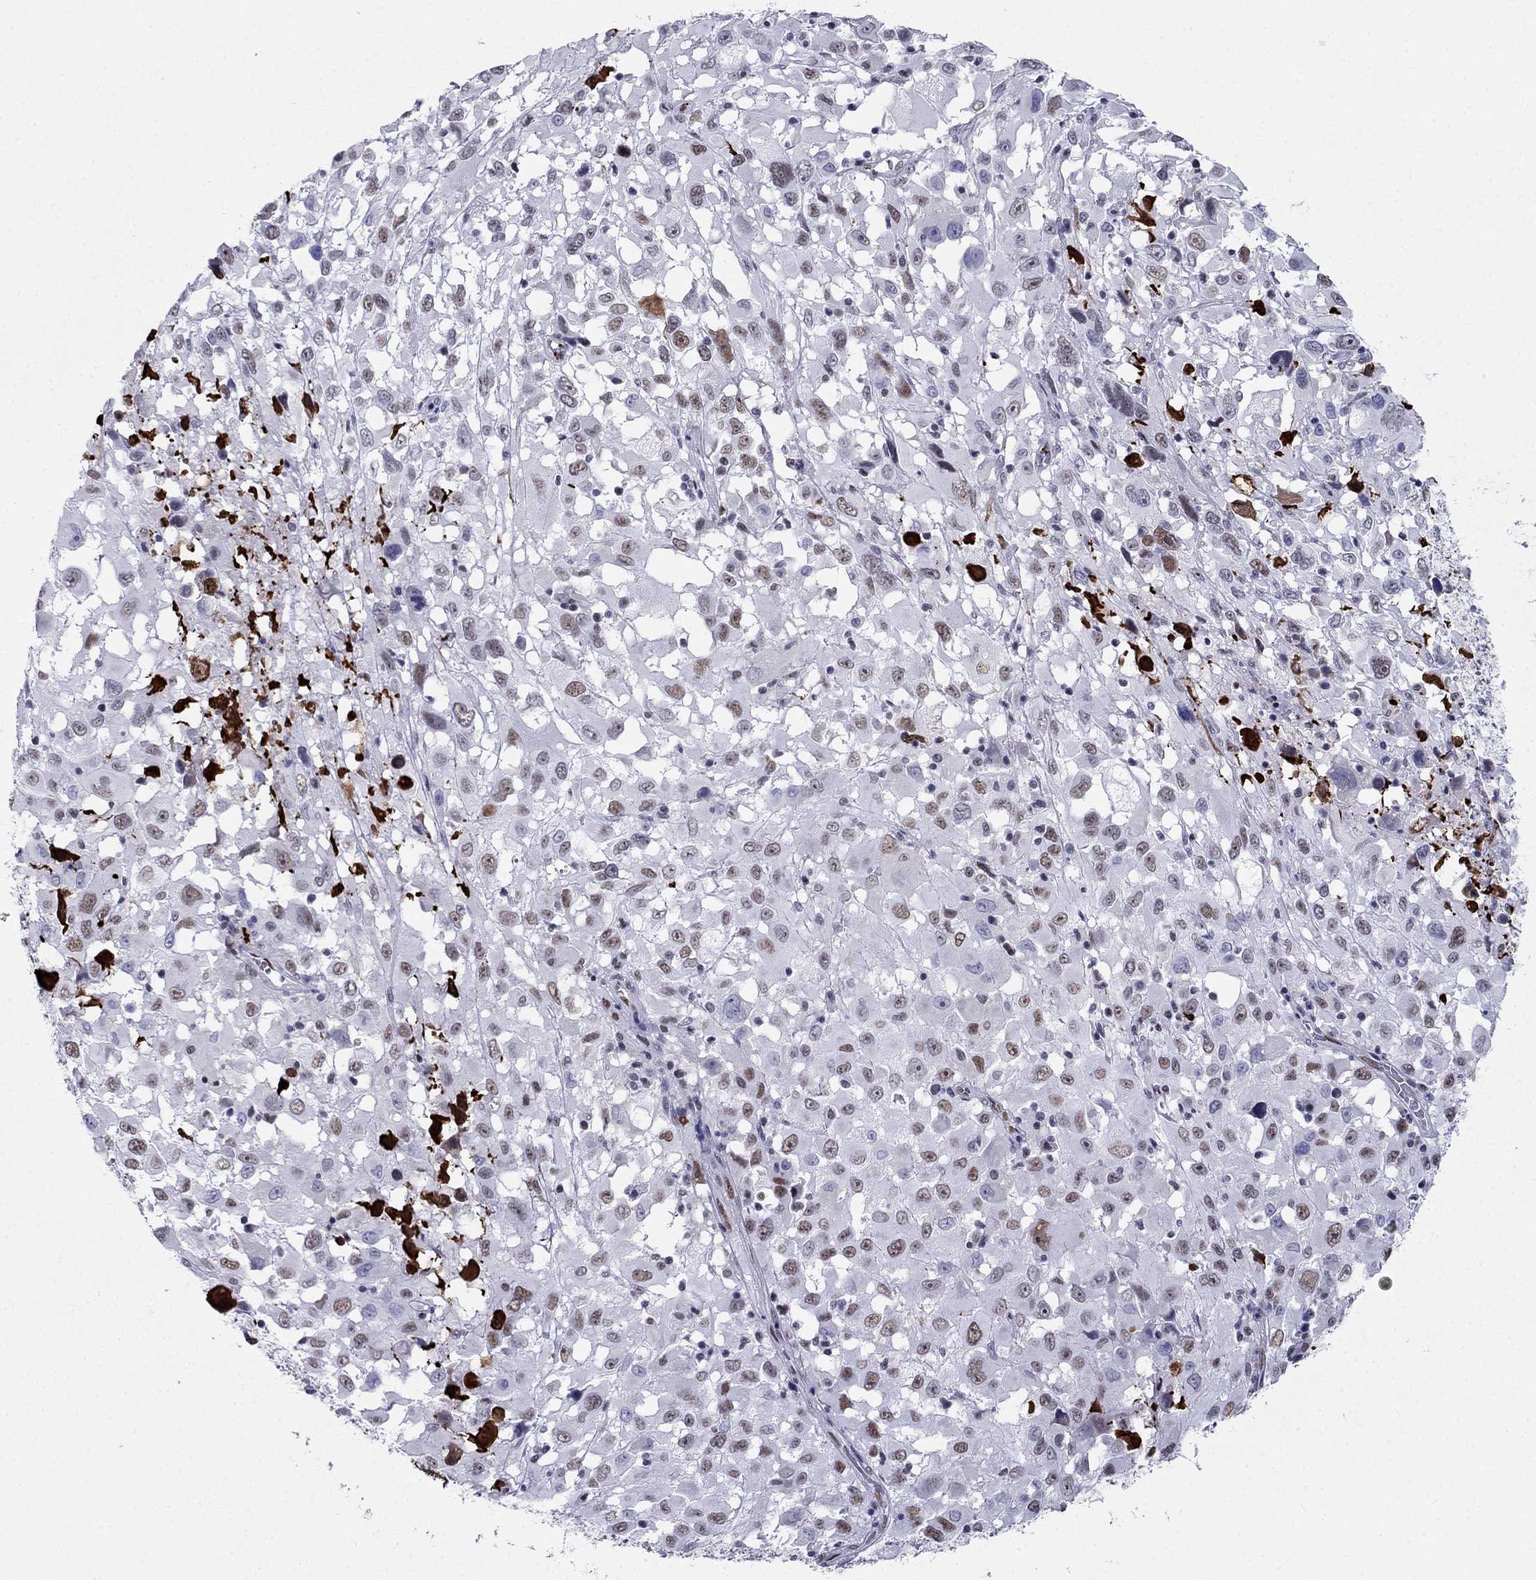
{"staining": {"intensity": "weak", "quantity": ">75%", "location": "nuclear"}, "tissue": "melanoma", "cell_type": "Tumor cells", "image_type": "cancer", "snomed": [{"axis": "morphology", "description": "Malignant melanoma, Metastatic site"}, {"axis": "topography", "description": "Soft tissue"}], "caption": "The immunohistochemical stain labels weak nuclear positivity in tumor cells of melanoma tissue. The protein is shown in brown color, while the nuclei are stained blue.", "gene": "PPM1G", "patient": {"sex": "male", "age": 50}}